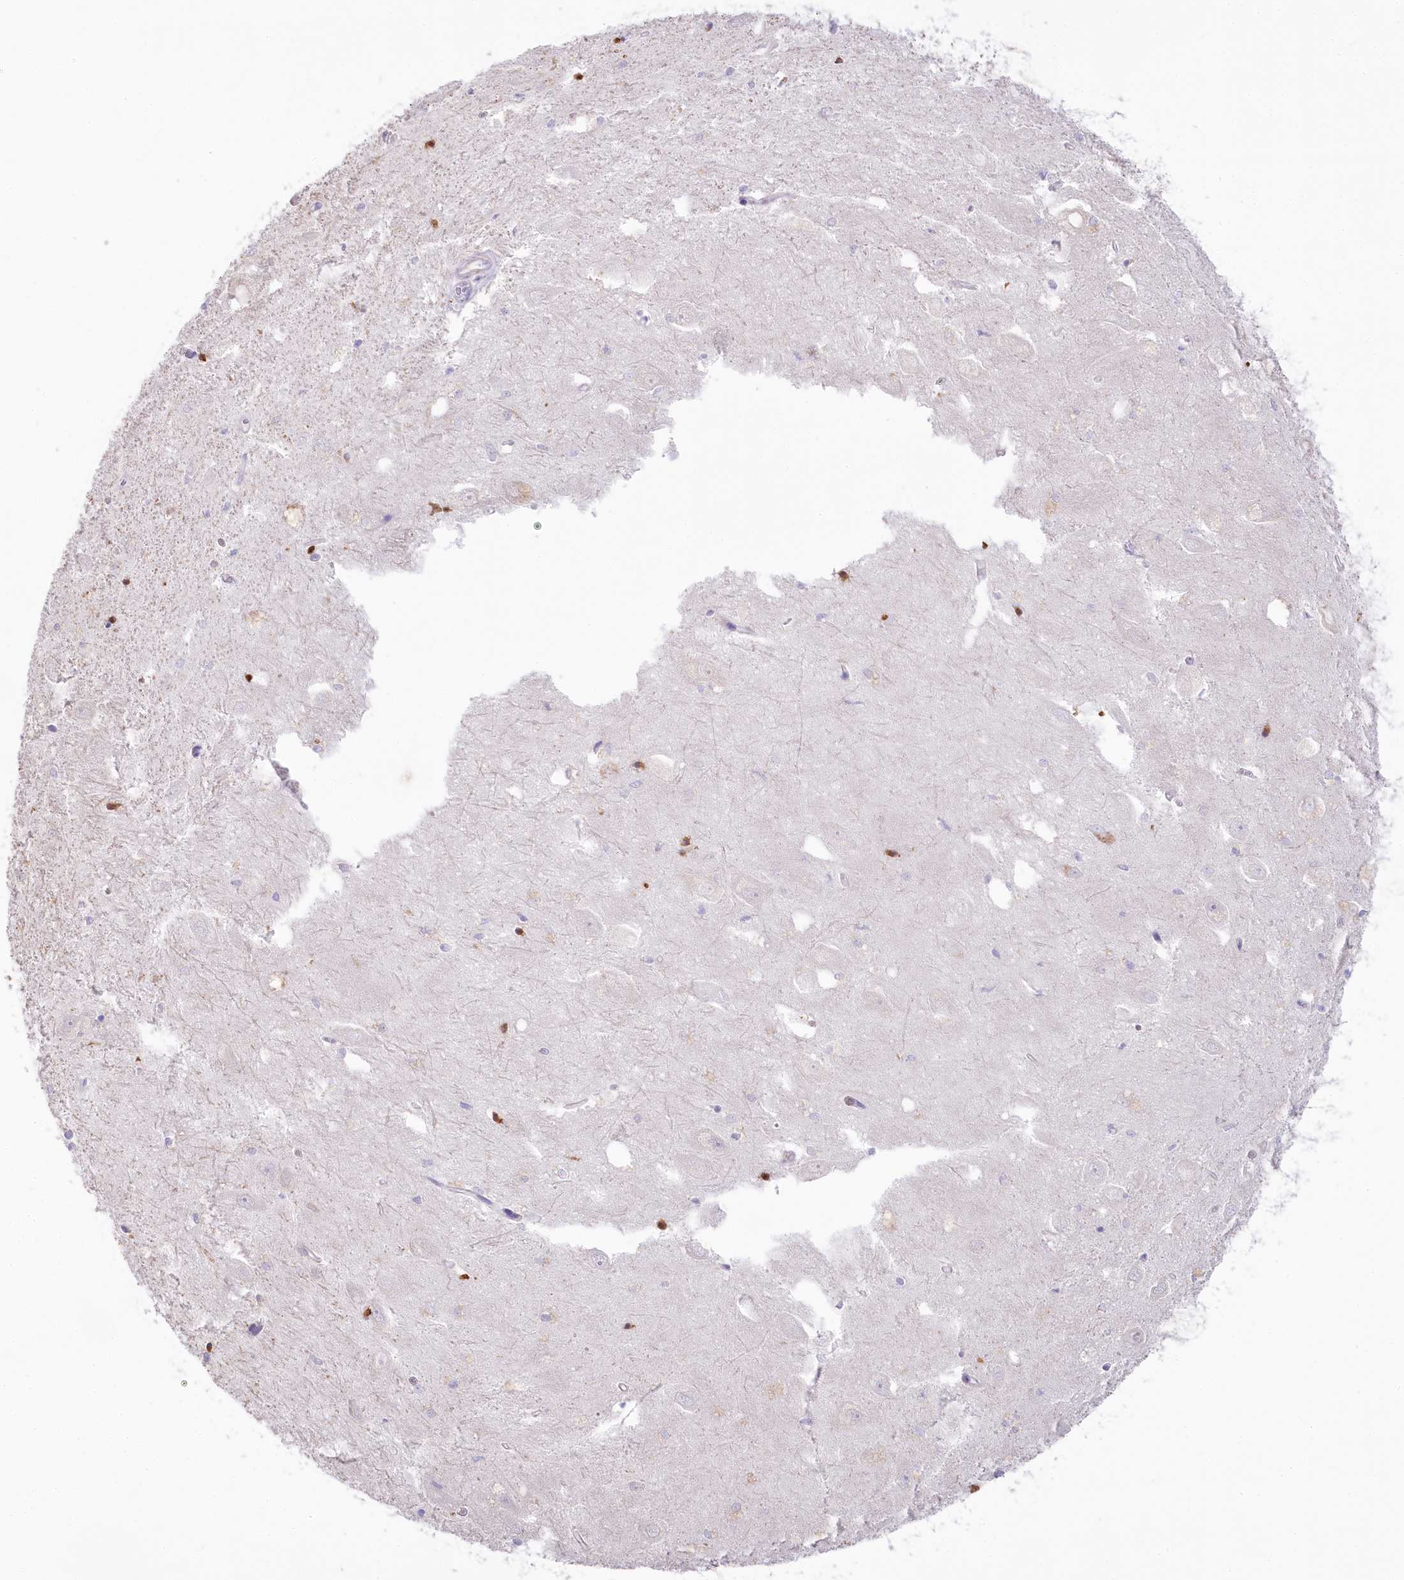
{"staining": {"intensity": "negative", "quantity": "none", "location": "none"}, "tissue": "hippocampus", "cell_type": "Glial cells", "image_type": "normal", "snomed": [{"axis": "morphology", "description": "Normal tissue, NOS"}, {"axis": "topography", "description": "Hippocampus"}], "caption": "Human hippocampus stained for a protein using immunohistochemistry (IHC) exhibits no expression in glial cells.", "gene": "MYOZ1", "patient": {"sex": "female", "age": 64}}